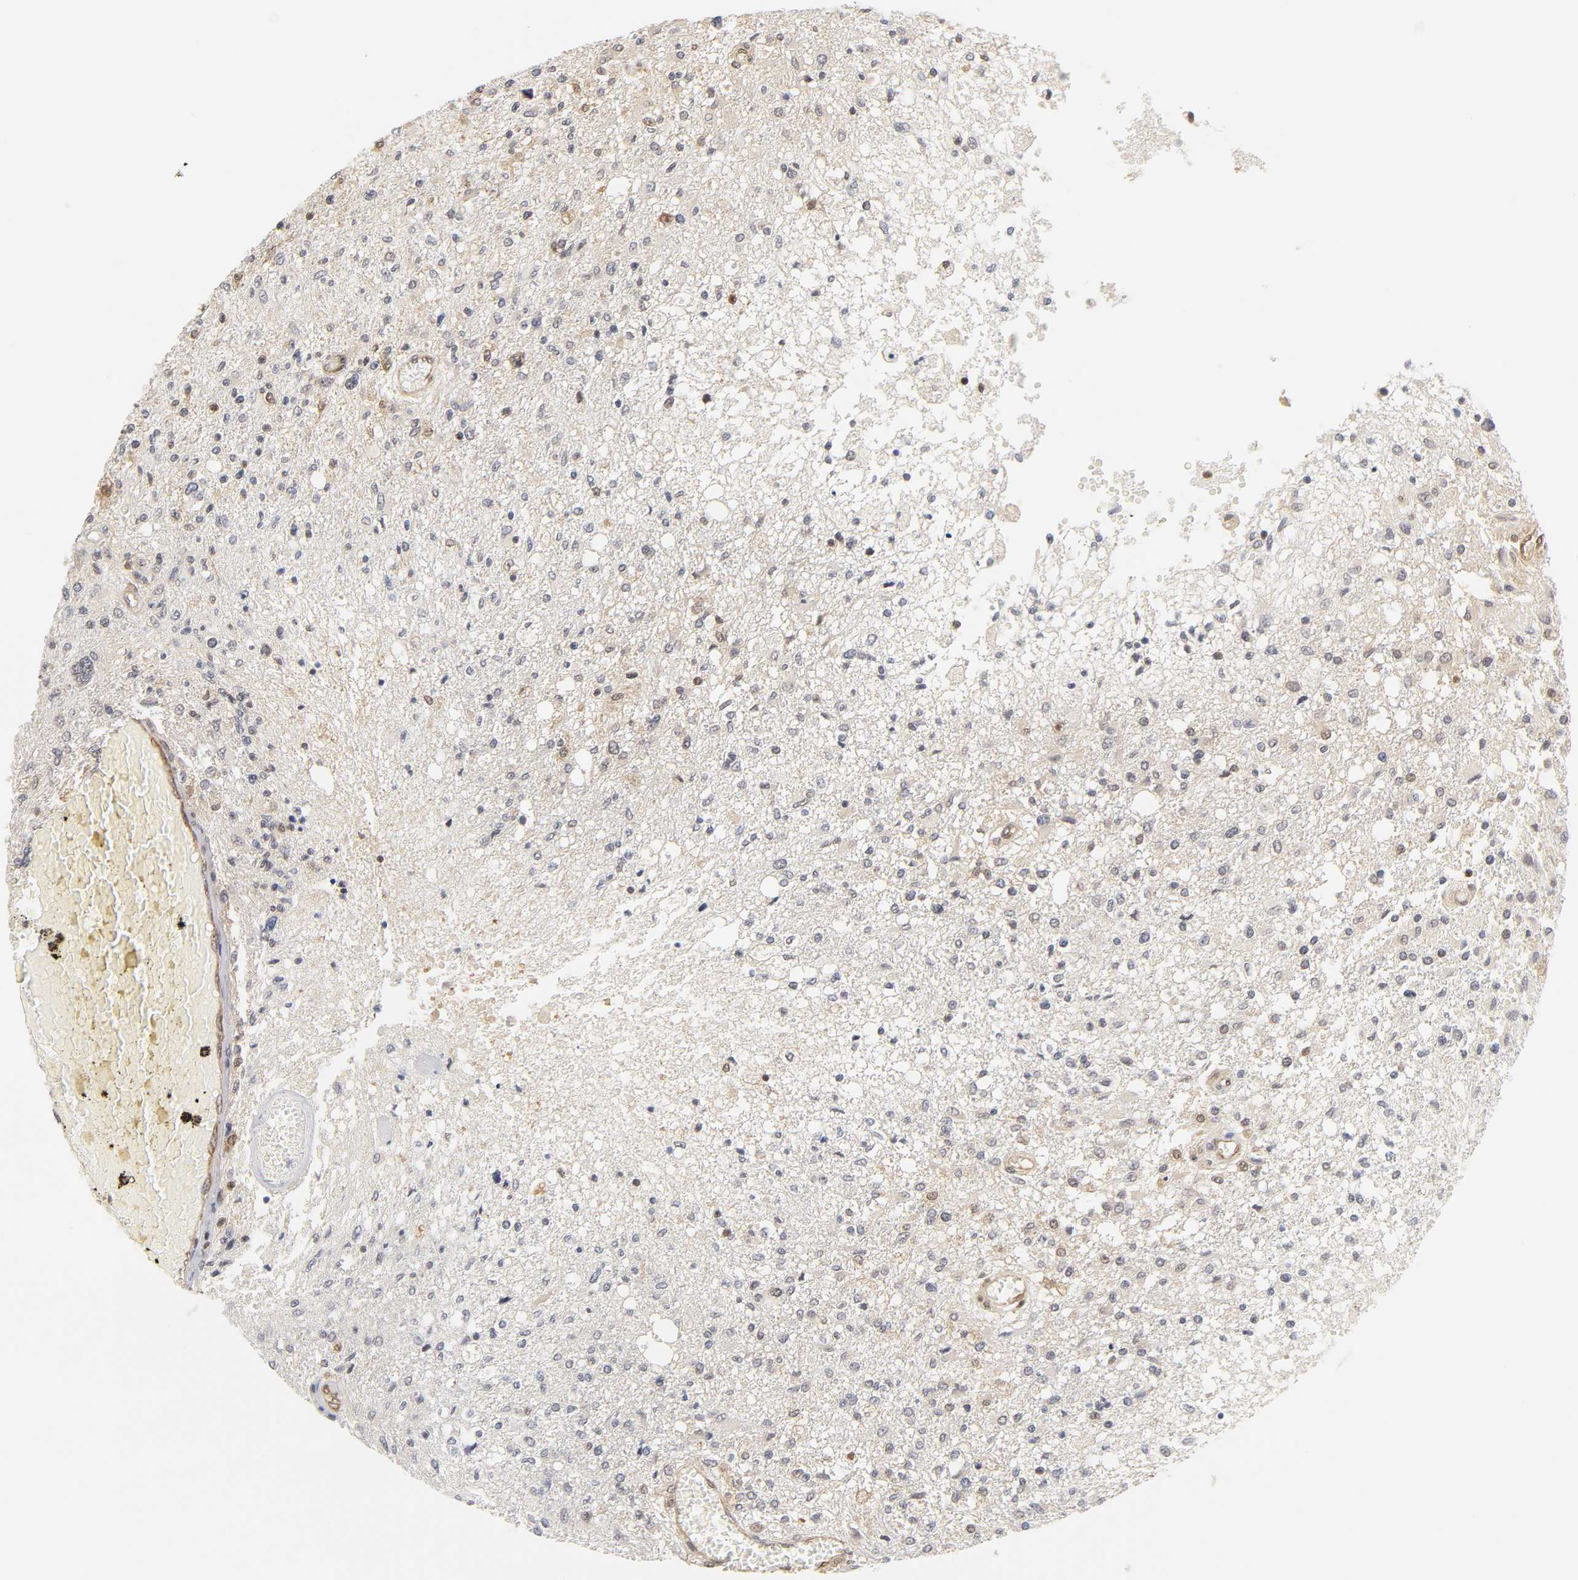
{"staining": {"intensity": "weak", "quantity": "25%-75%", "location": "cytoplasmic/membranous,nuclear"}, "tissue": "glioma", "cell_type": "Tumor cells", "image_type": "cancer", "snomed": [{"axis": "morphology", "description": "Glioma, malignant, High grade"}, {"axis": "topography", "description": "Cerebral cortex"}], "caption": "A brown stain shows weak cytoplasmic/membranous and nuclear positivity of a protein in human malignant glioma (high-grade) tumor cells.", "gene": "CDC37", "patient": {"sex": "male", "age": 76}}